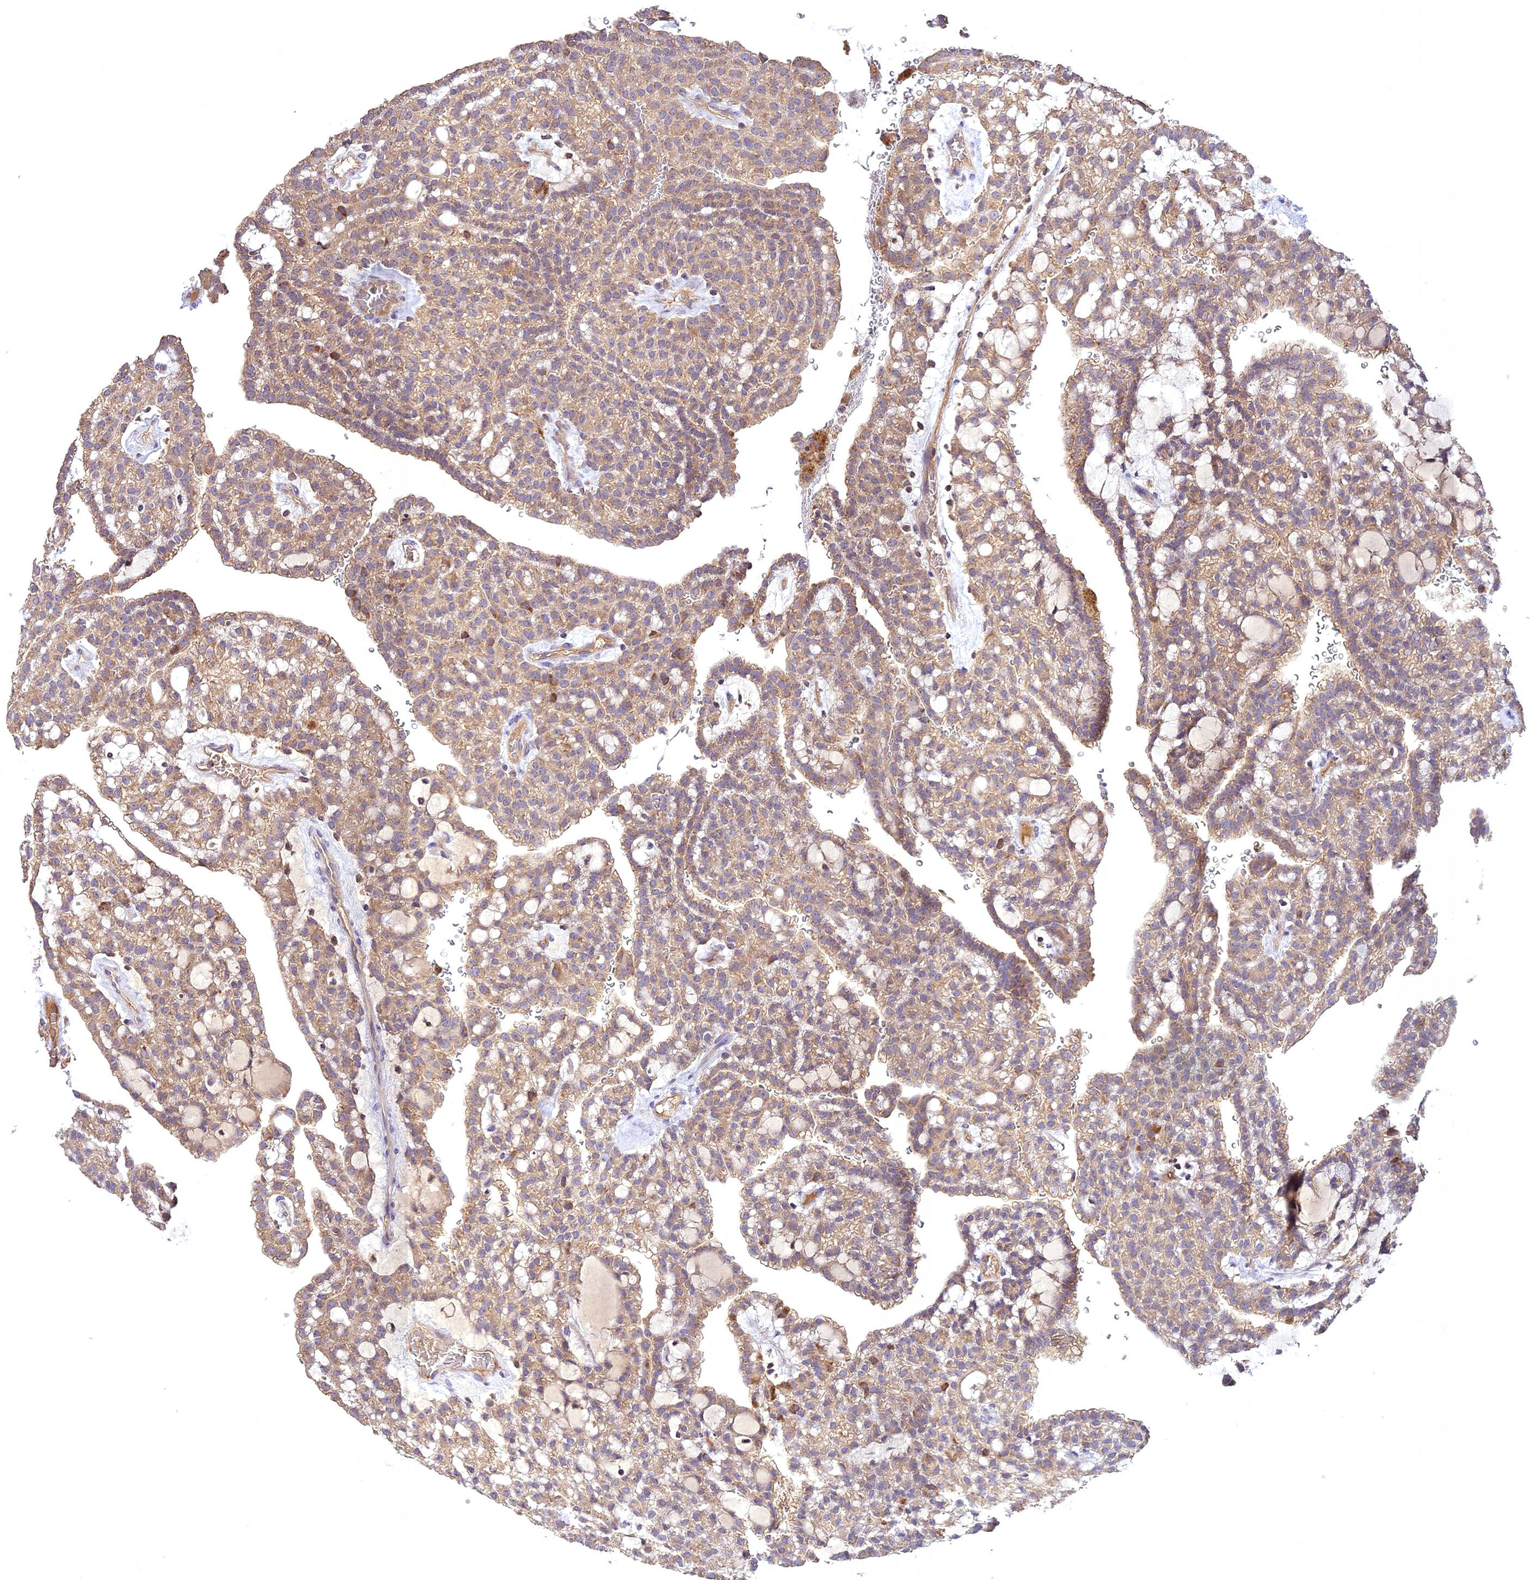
{"staining": {"intensity": "moderate", "quantity": "25%-75%", "location": "cytoplasmic/membranous"}, "tissue": "renal cancer", "cell_type": "Tumor cells", "image_type": "cancer", "snomed": [{"axis": "morphology", "description": "Adenocarcinoma, NOS"}, {"axis": "topography", "description": "Kidney"}], "caption": "Renal adenocarcinoma was stained to show a protein in brown. There is medium levels of moderate cytoplasmic/membranous expression in about 25%-75% of tumor cells. The protein is stained brown, and the nuclei are stained in blue (DAB IHC with brightfield microscopy, high magnification).", "gene": "NUDT8", "patient": {"sex": "male", "age": 63}}